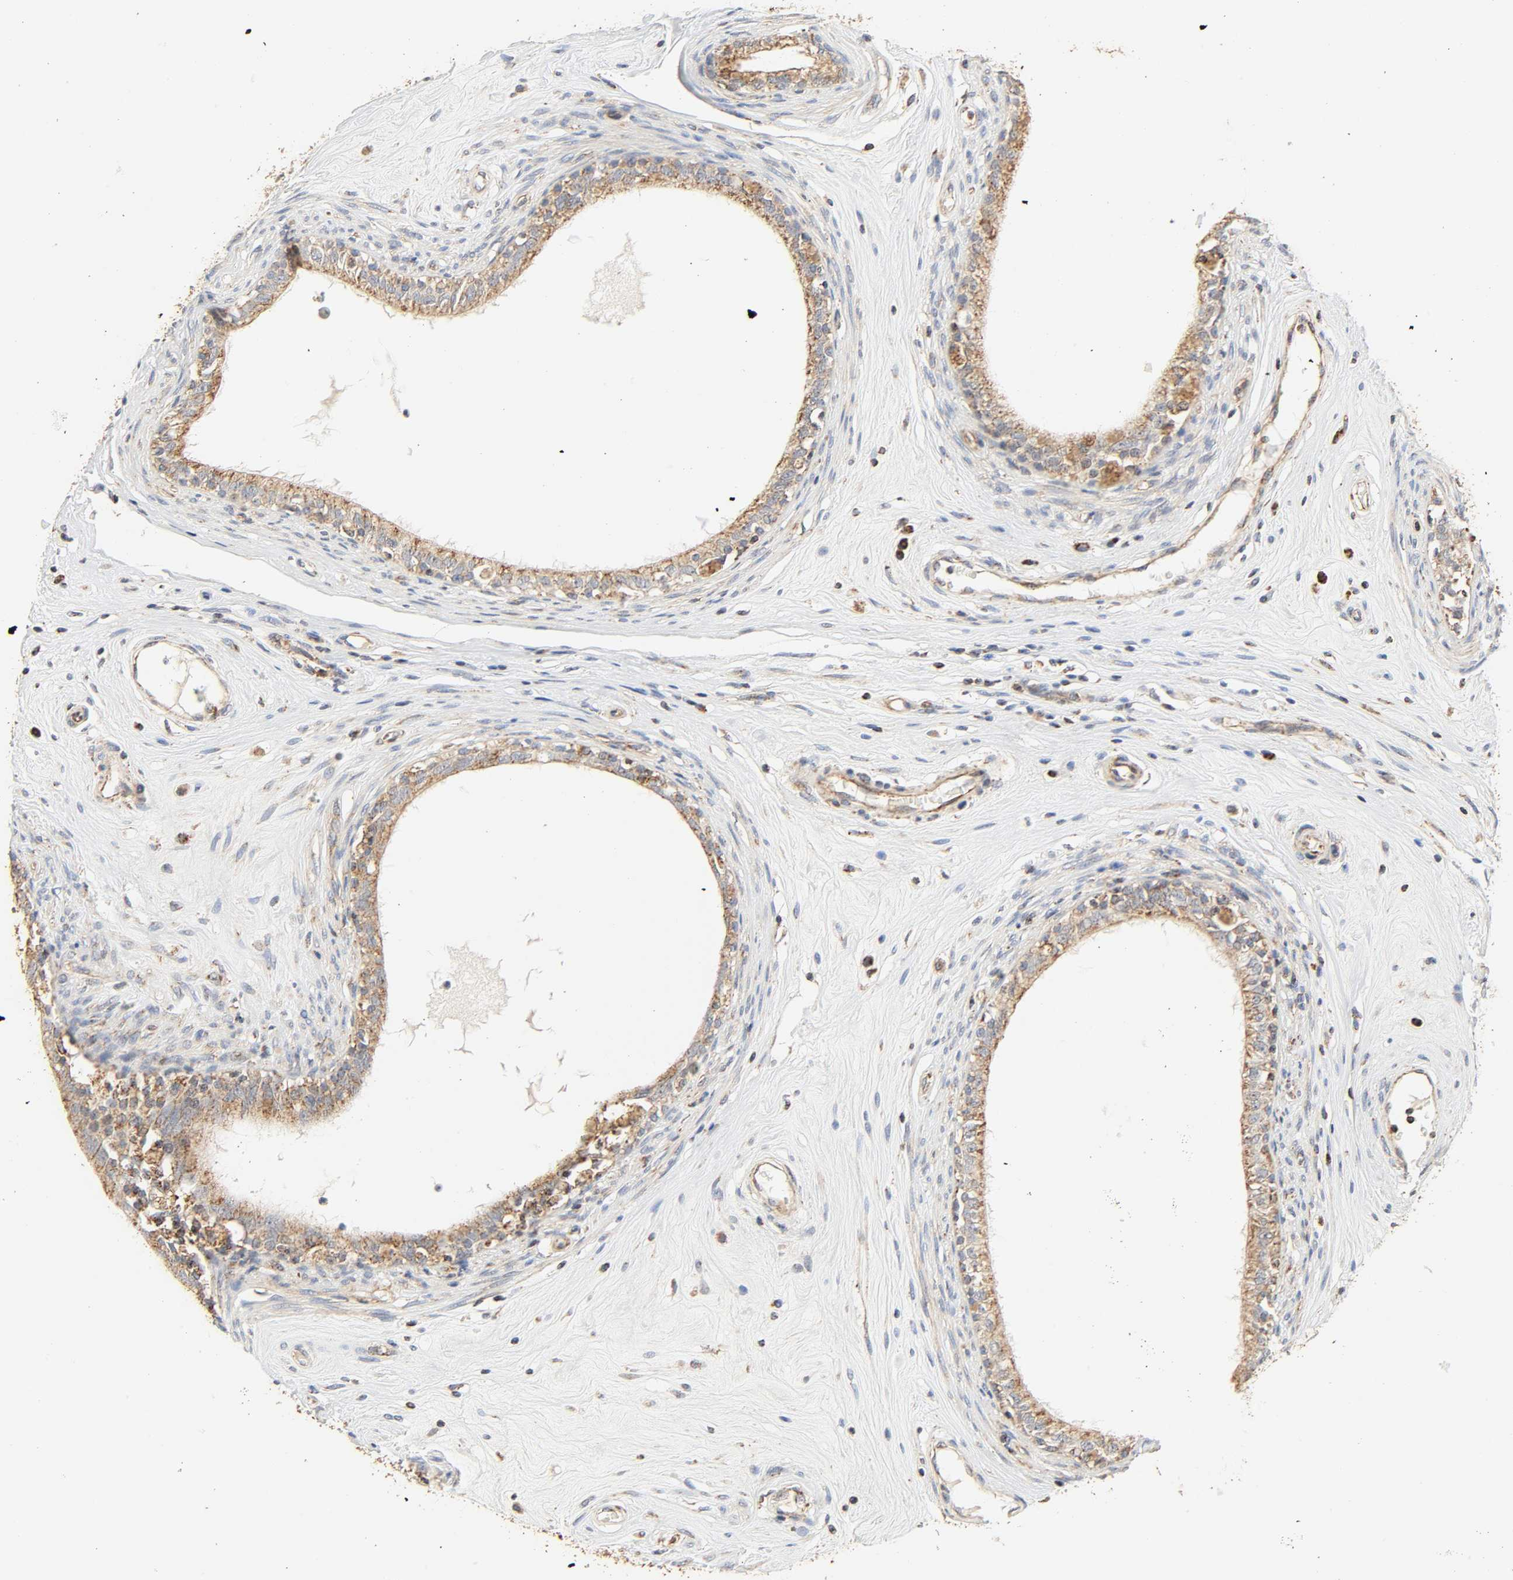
{"staining": {"intensity": "moderate", "quantity": ">75%", "location": "cytoplasmic/membranous"}, "tissue": "epididymis", "cell_type": "Glandular cells", "image_type": "normal", "snomed": [{"axis": "morphology", "description": "Normal tissue, NOS"}, {"axis": "morphology", "description": "Inflammation, NOS"}, {"axis": "topography", "description": "Epididymis"}], "caption": "IHC of benign human epididymis displays medium levels of moderate cytoplasmic/membranous expression in approximately >75% of glandular cells.", "gene": "ZMAT5", "patient": {"sex": "male", "age": 84}}